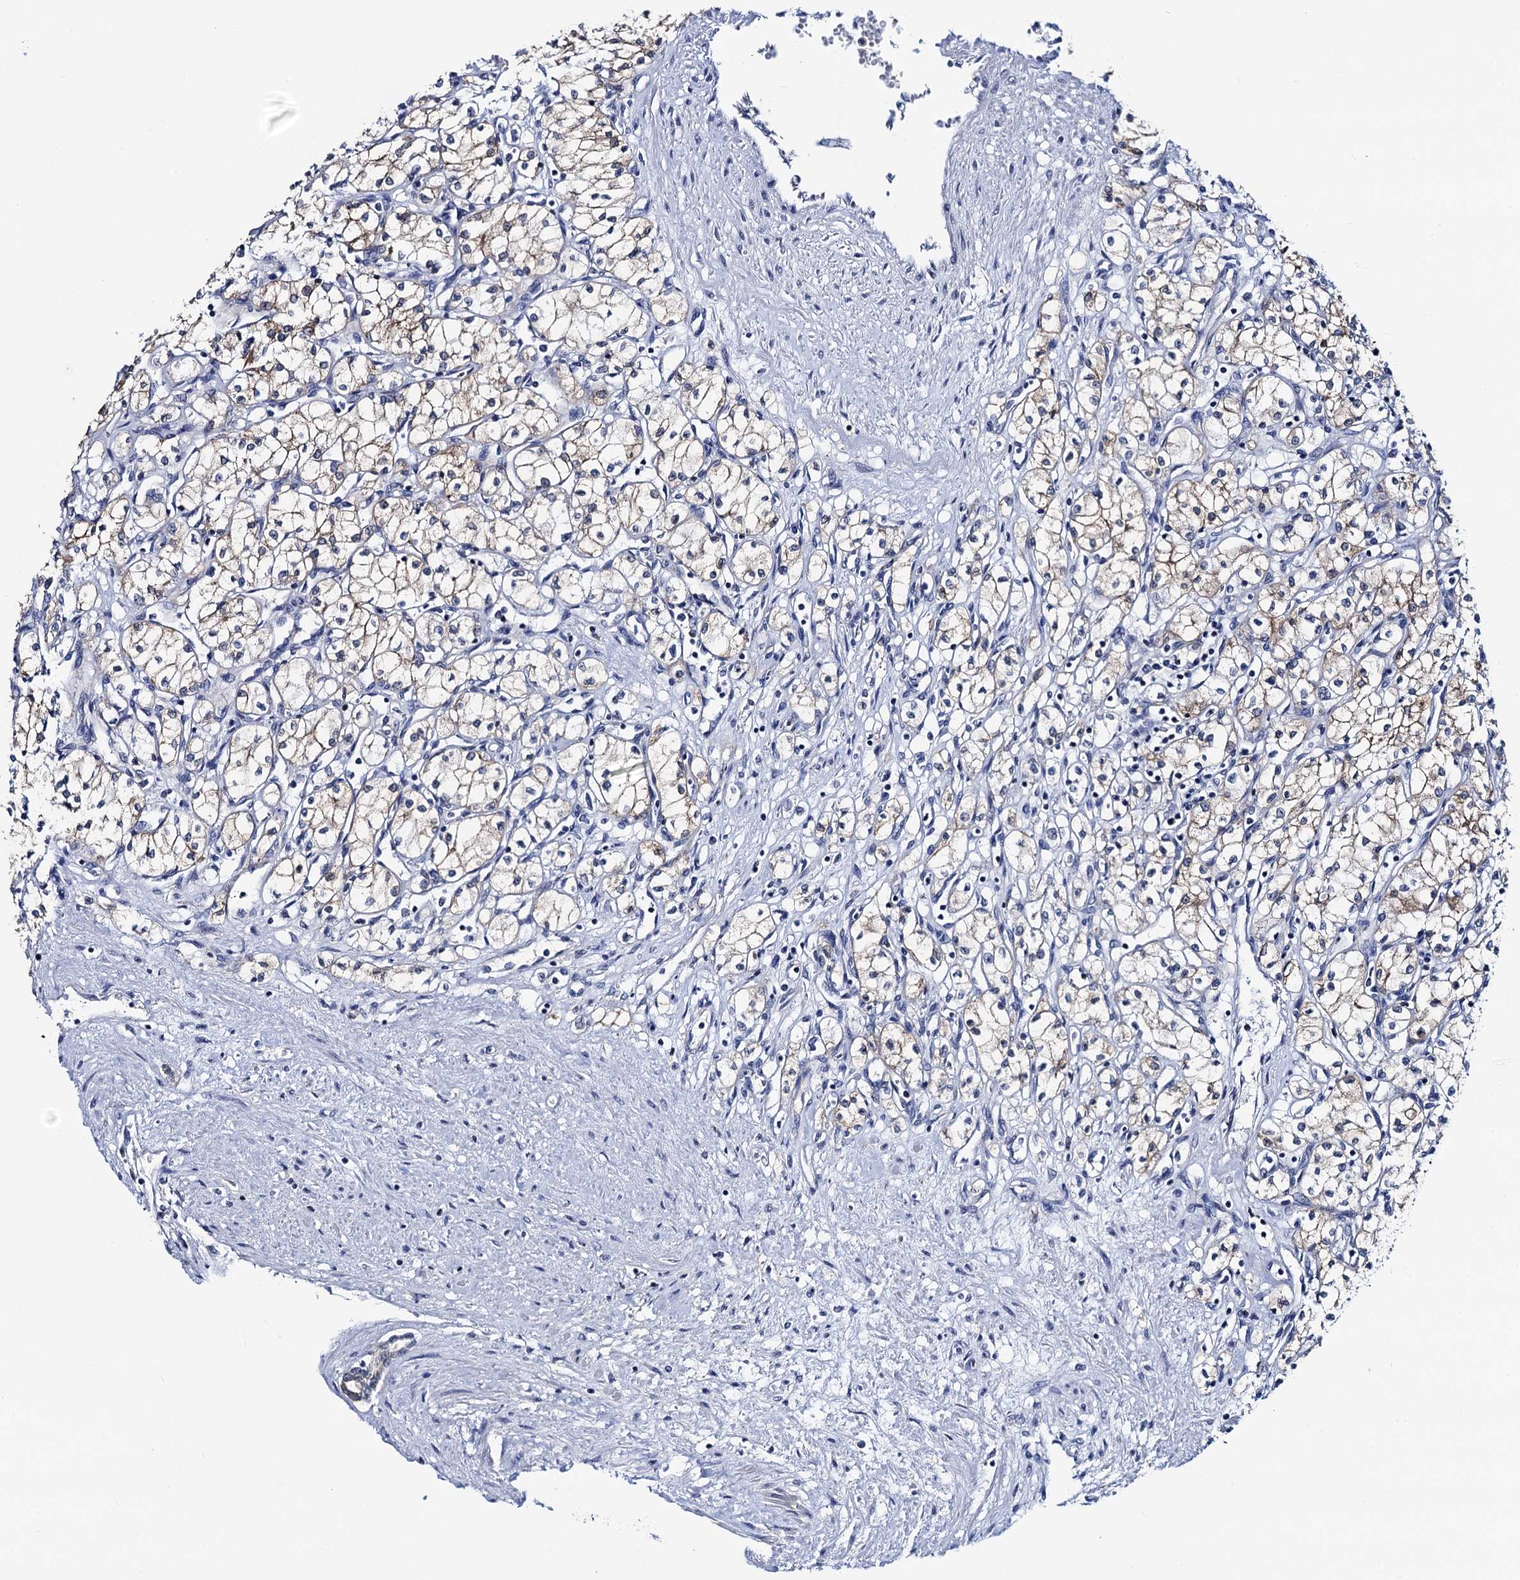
{"staining": {"intensity": "negative", "quantity": "none", "location": "none"}, "tissue": "renal cancer", "cell_type": "Tumor cells", "image_type": "cancer", "snomed": [{"axis": "morphology", "description": "Adenocarcinoma, NOS"}, {"axis": "topography", "description": "Kidney"}], "caption": "This is an IHC histopathology image of renal cancer (adenocarcinoma). There is no staining in tumor cells.", "gene": "PTCD3", "patient": {"sex": "male", "age": 59}}